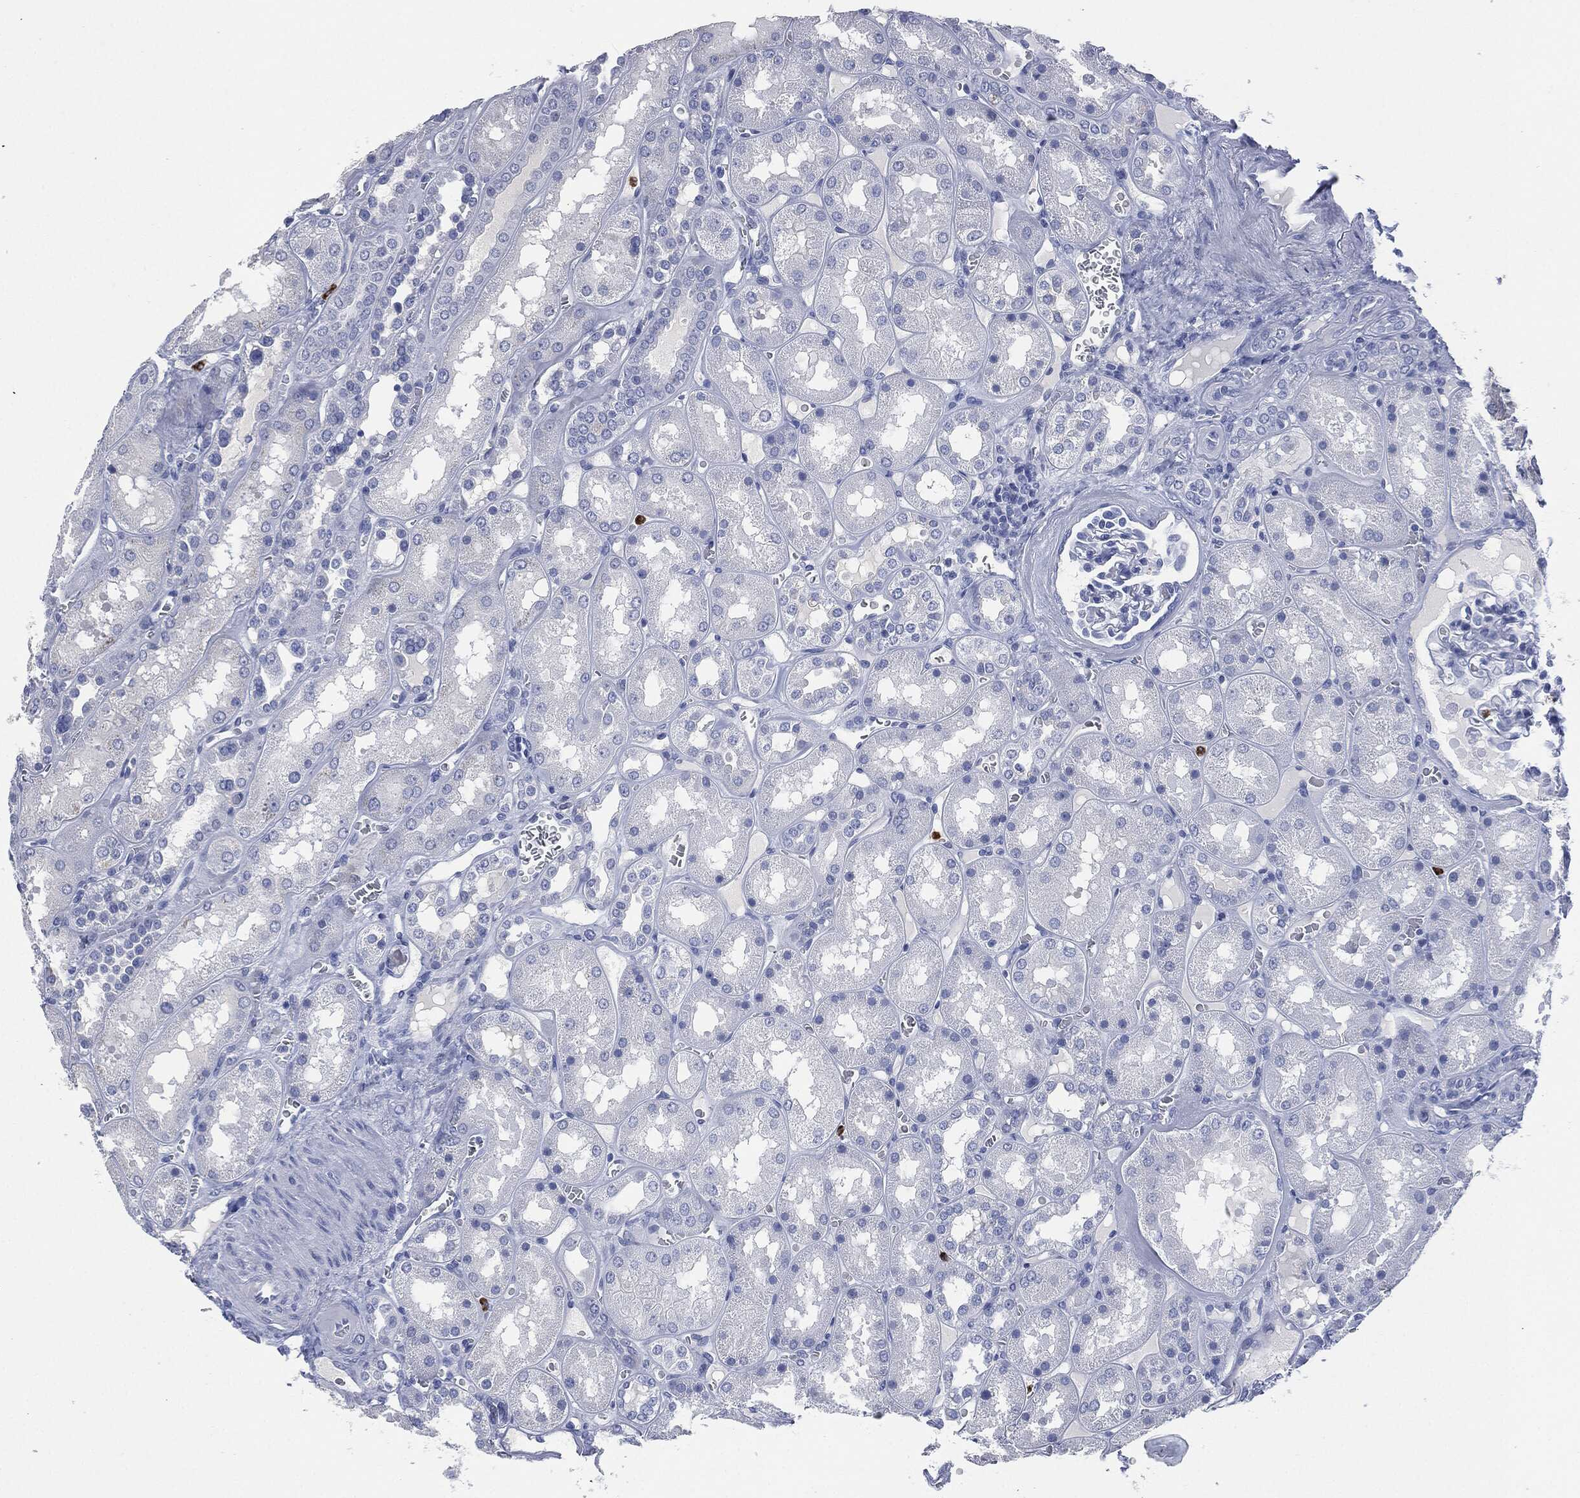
{"staining": {"intensity": "negative", "quantity": "none", "location": "none"}, "tissue": "kidney", "cell_type": "Cells in glomeruli", "image_type": "normal", "snomed": [{"axis": "morphology", "description": "Normal tissue, NOS"}, {"axis": "topography", "description": "Kidney"}], "caption": "Immunohistochemical staining of unremarkable kidney exhibits no significant staining in cells in glomeruli. The staining was performed using DAB (3,3'-diaminobenzidine) to visualize the protein expression in brown, while the nuclei were stained in blue with hematoxylin (Magnification: 20x).", "gene": "CEACAM8", "patient": {"sex": "male", "age": 73}}